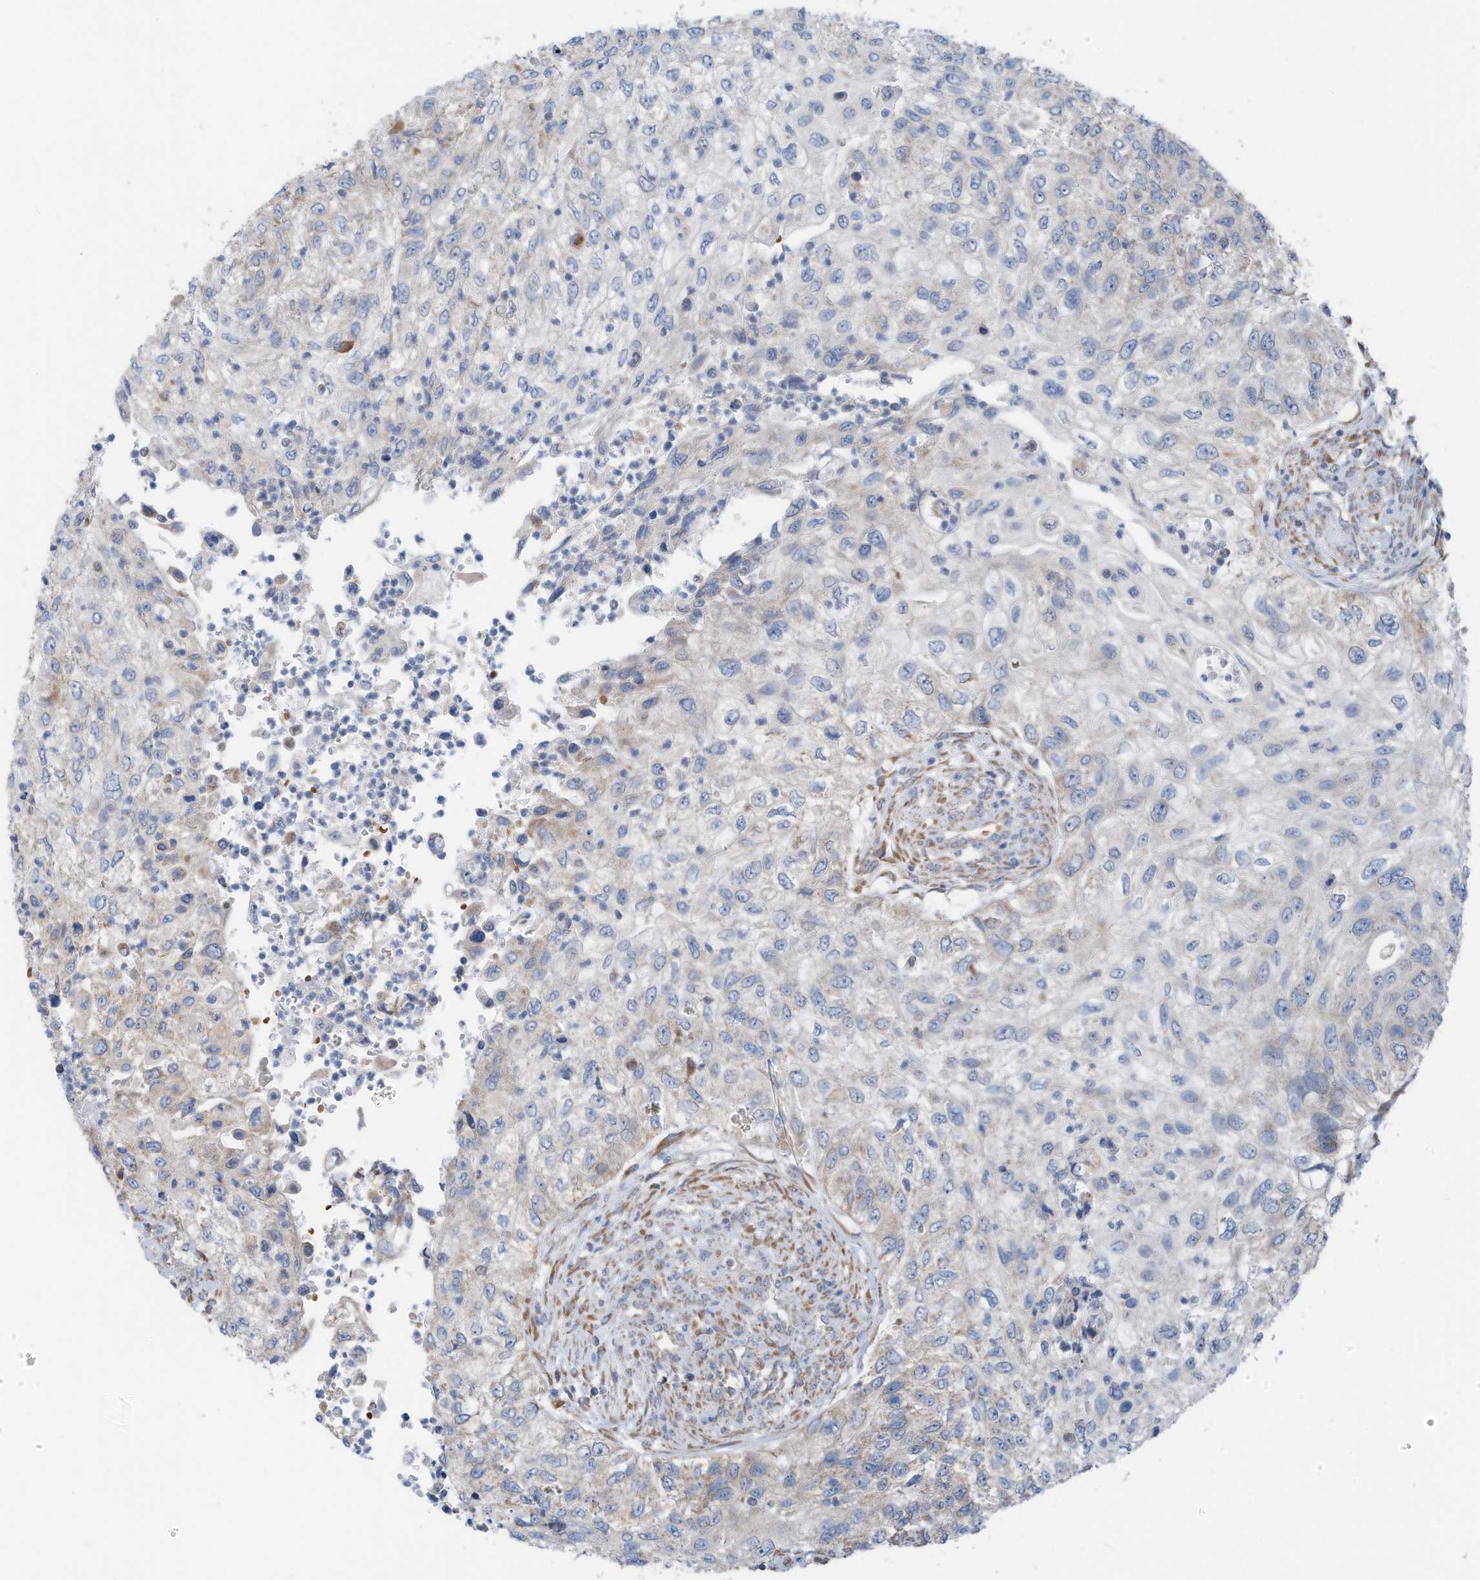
{"staining": {"intensity": "negative", "quantity": "none", "location": "none"}, "tissue": "urothelial cancer", "cell_type": "Tumor cells", "image_type": "cancer", "snomed": [{"axis": "morphology", "description": "Urothelial carcinoma, High grade"}, {"axis": "topography", "description": "Urinary bladder"}], "caption": "IHC of human urothelial cancer demonstrates no positivity in tumor cells.", "gene": "EOMES", "patient": {"sex": "female", "age": 60}}